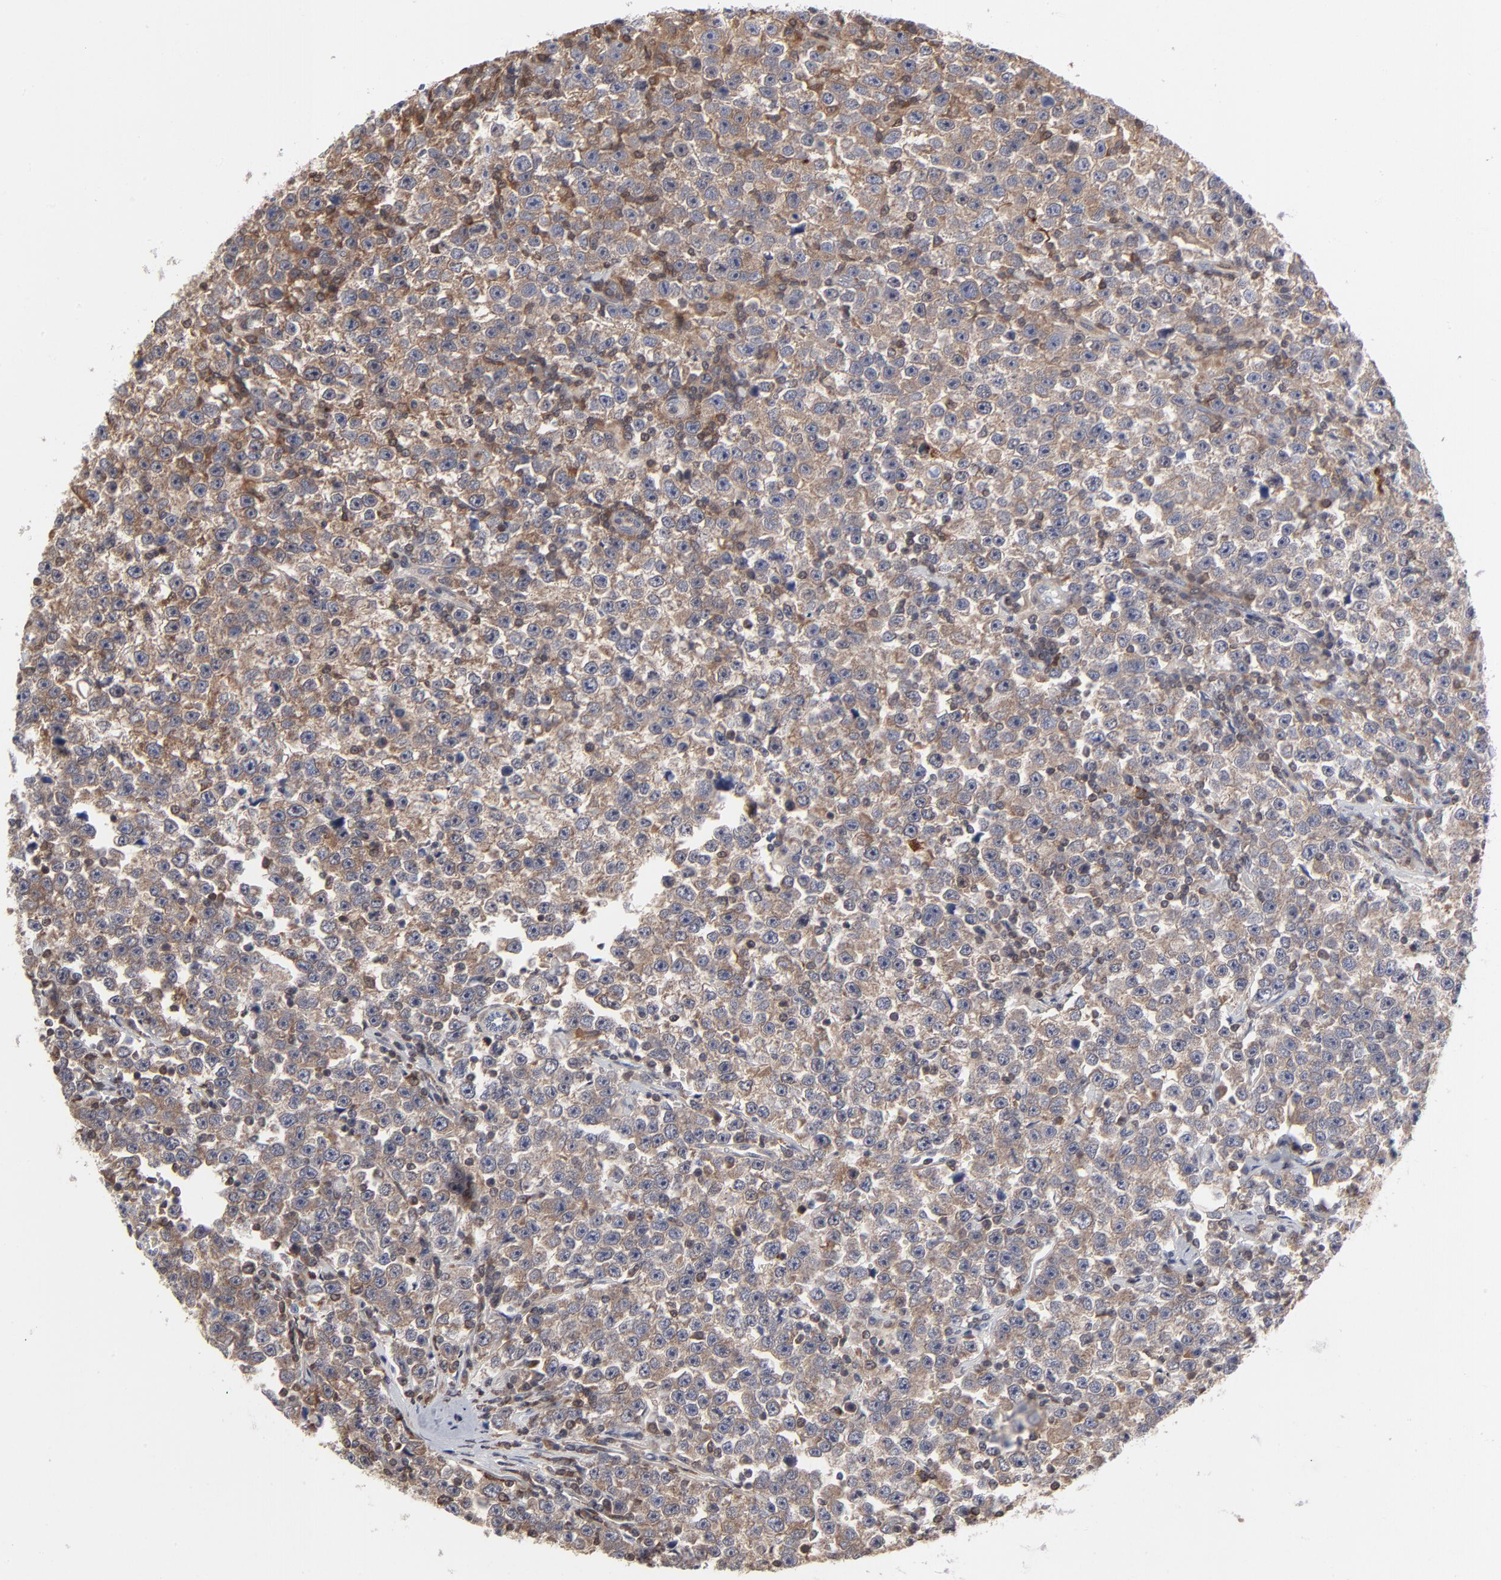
{"staining": {"intensity": "moderate", "quantity": ">75%", "location": "cytoplasmic/membranous"}, "tissue": "testis cancer", "cell_type": "Tumor cells", "image_type": "cancer", "snomed": [{"axis": "morphology", "description": "Seminoma, NOS"}, {"axis": "topography", "description": "Testis"}], "caption": "An image of testis cancer (seminoma) stained for a protein reveals moderate cytoplasmic/membranous brown staining in tumor cells. Nuclei are stained in blue.", "gene": "MAP2K1", "patient": {"sex": "male", "age": 43}}